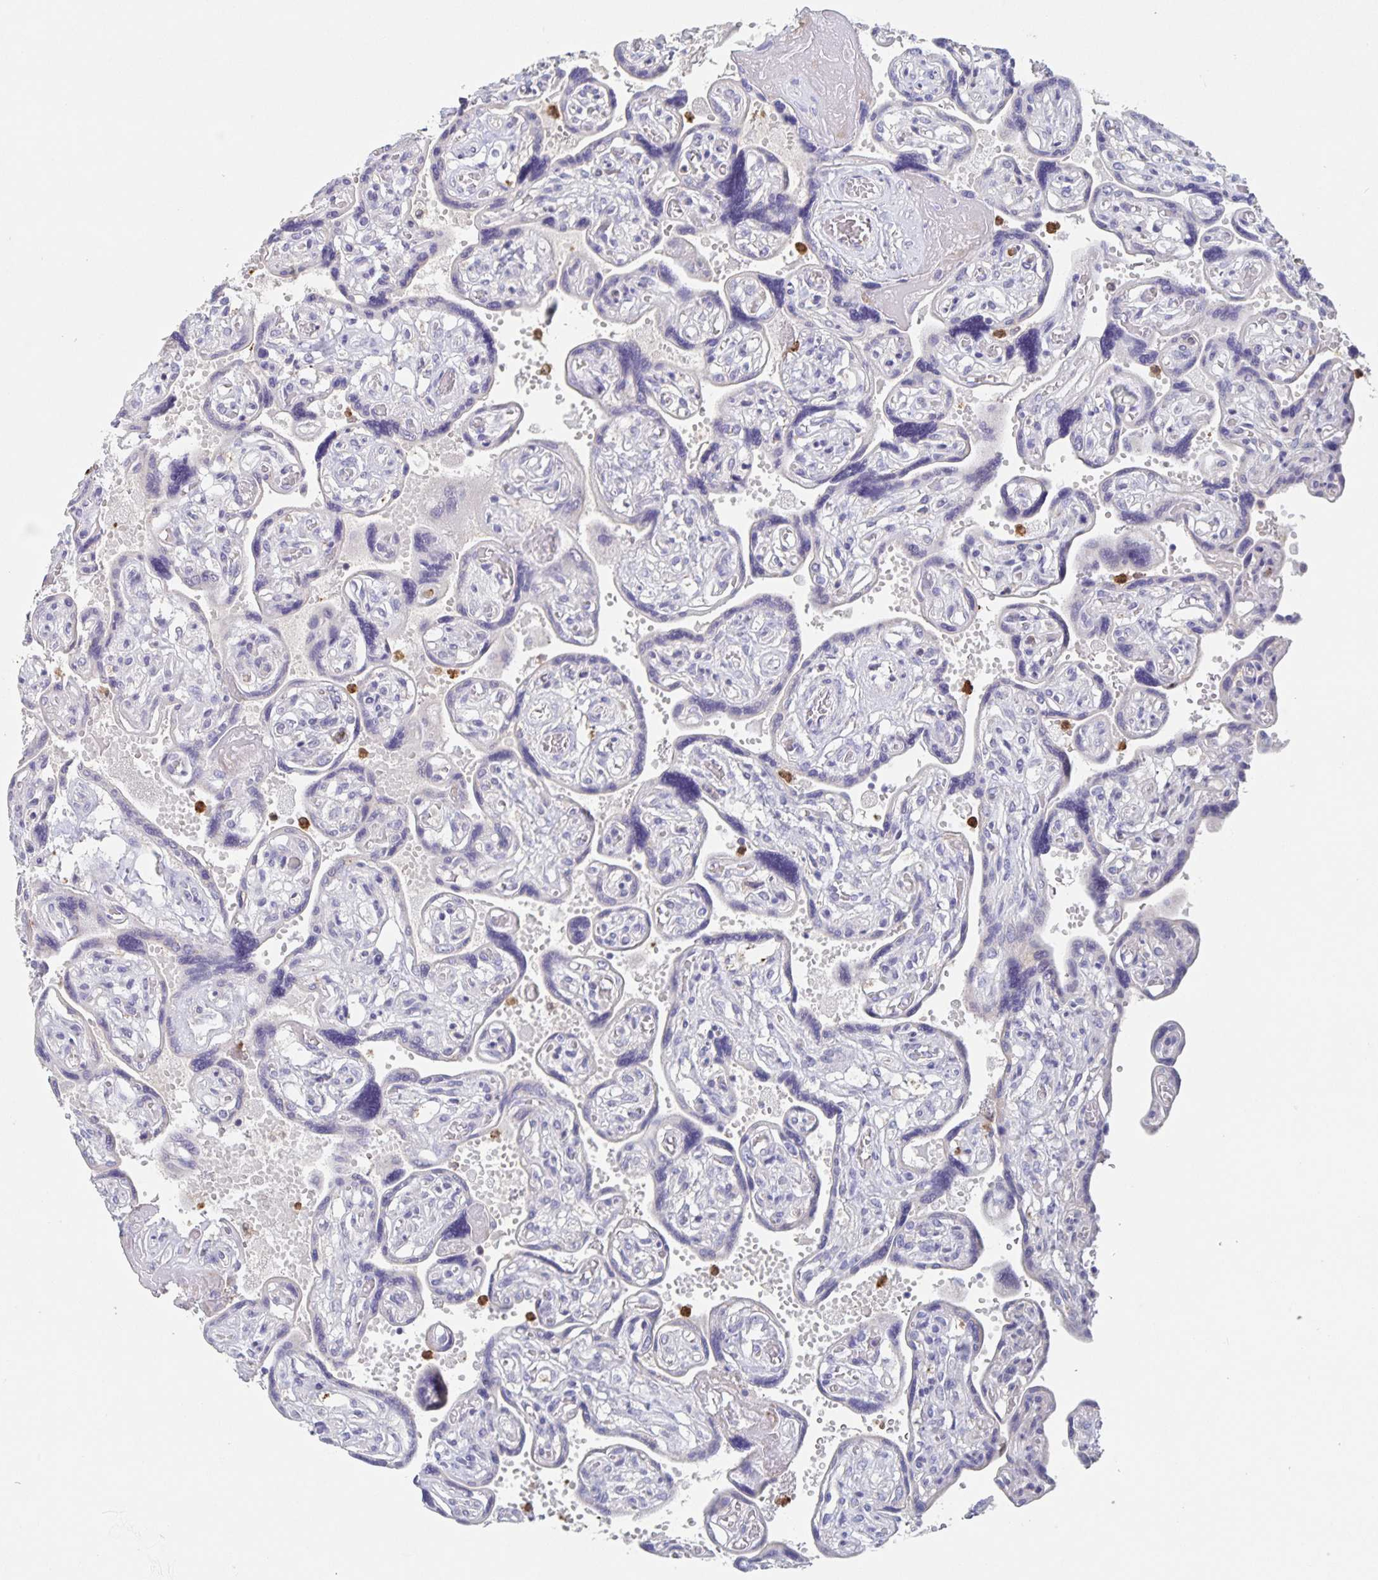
{"staining": {"intensity": "weak", "quantity": ">75%", "location": "cytoplasmic/membranous"}, "tissue": "placenta", "cell_type": "Decidual cells", "image_type": "normal", "snomed": [{"axis": "morphology", "description": "Normal tissue, NOS"}, {"axis": "topography", "description": "Placenta"}], "caption": "Benign placenta was stained to show a protein in brown. There is low levels of weak cytoplasmic/membranous staining in approximately >75% of decidual cells. (DAB (3,3'-diaminobenzidine) IHC with brightfield microscopy, high magnification).", "gene": "CDC42BPG", "patient": {"sex": "female", "age": 32}}